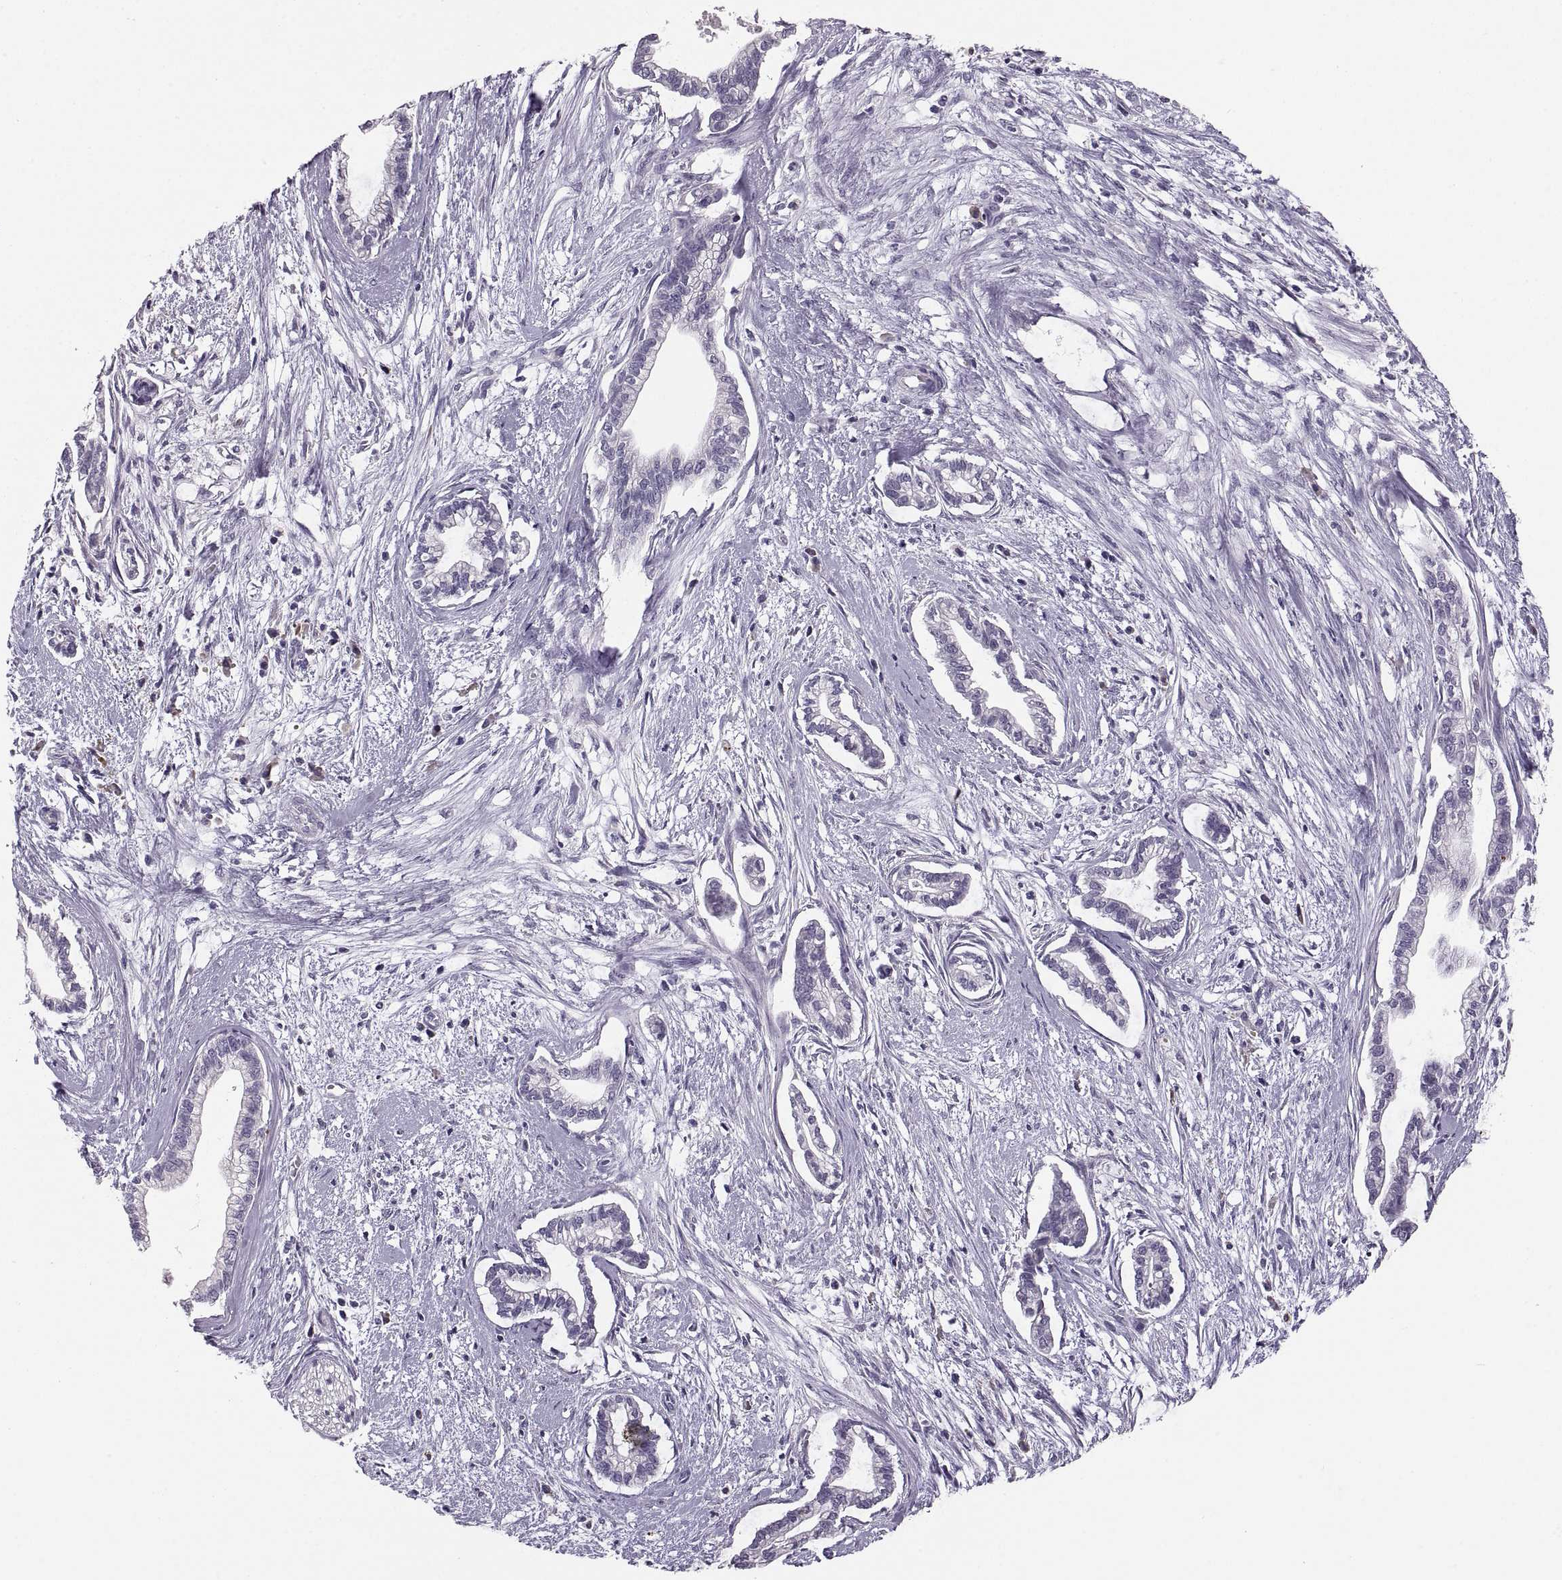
{"staining": {"intensity": "negative", "quantity": "none", "location": "none"}, "tissue": "cervical cancer", "cell_type": "Tumor cells", "image_type": "cancer", "snomed": [{"axis": "morphology", "description": "Adenocarcinoma, NOS"}, {"axis": "topography", "description": "Cervix"}], "caption": "Immunohistochemical staining of cervical cancer displays no significant staining in tumor cells.", "gene": "MAGEB18", "patient": {"sex": "female", "age": 62}}